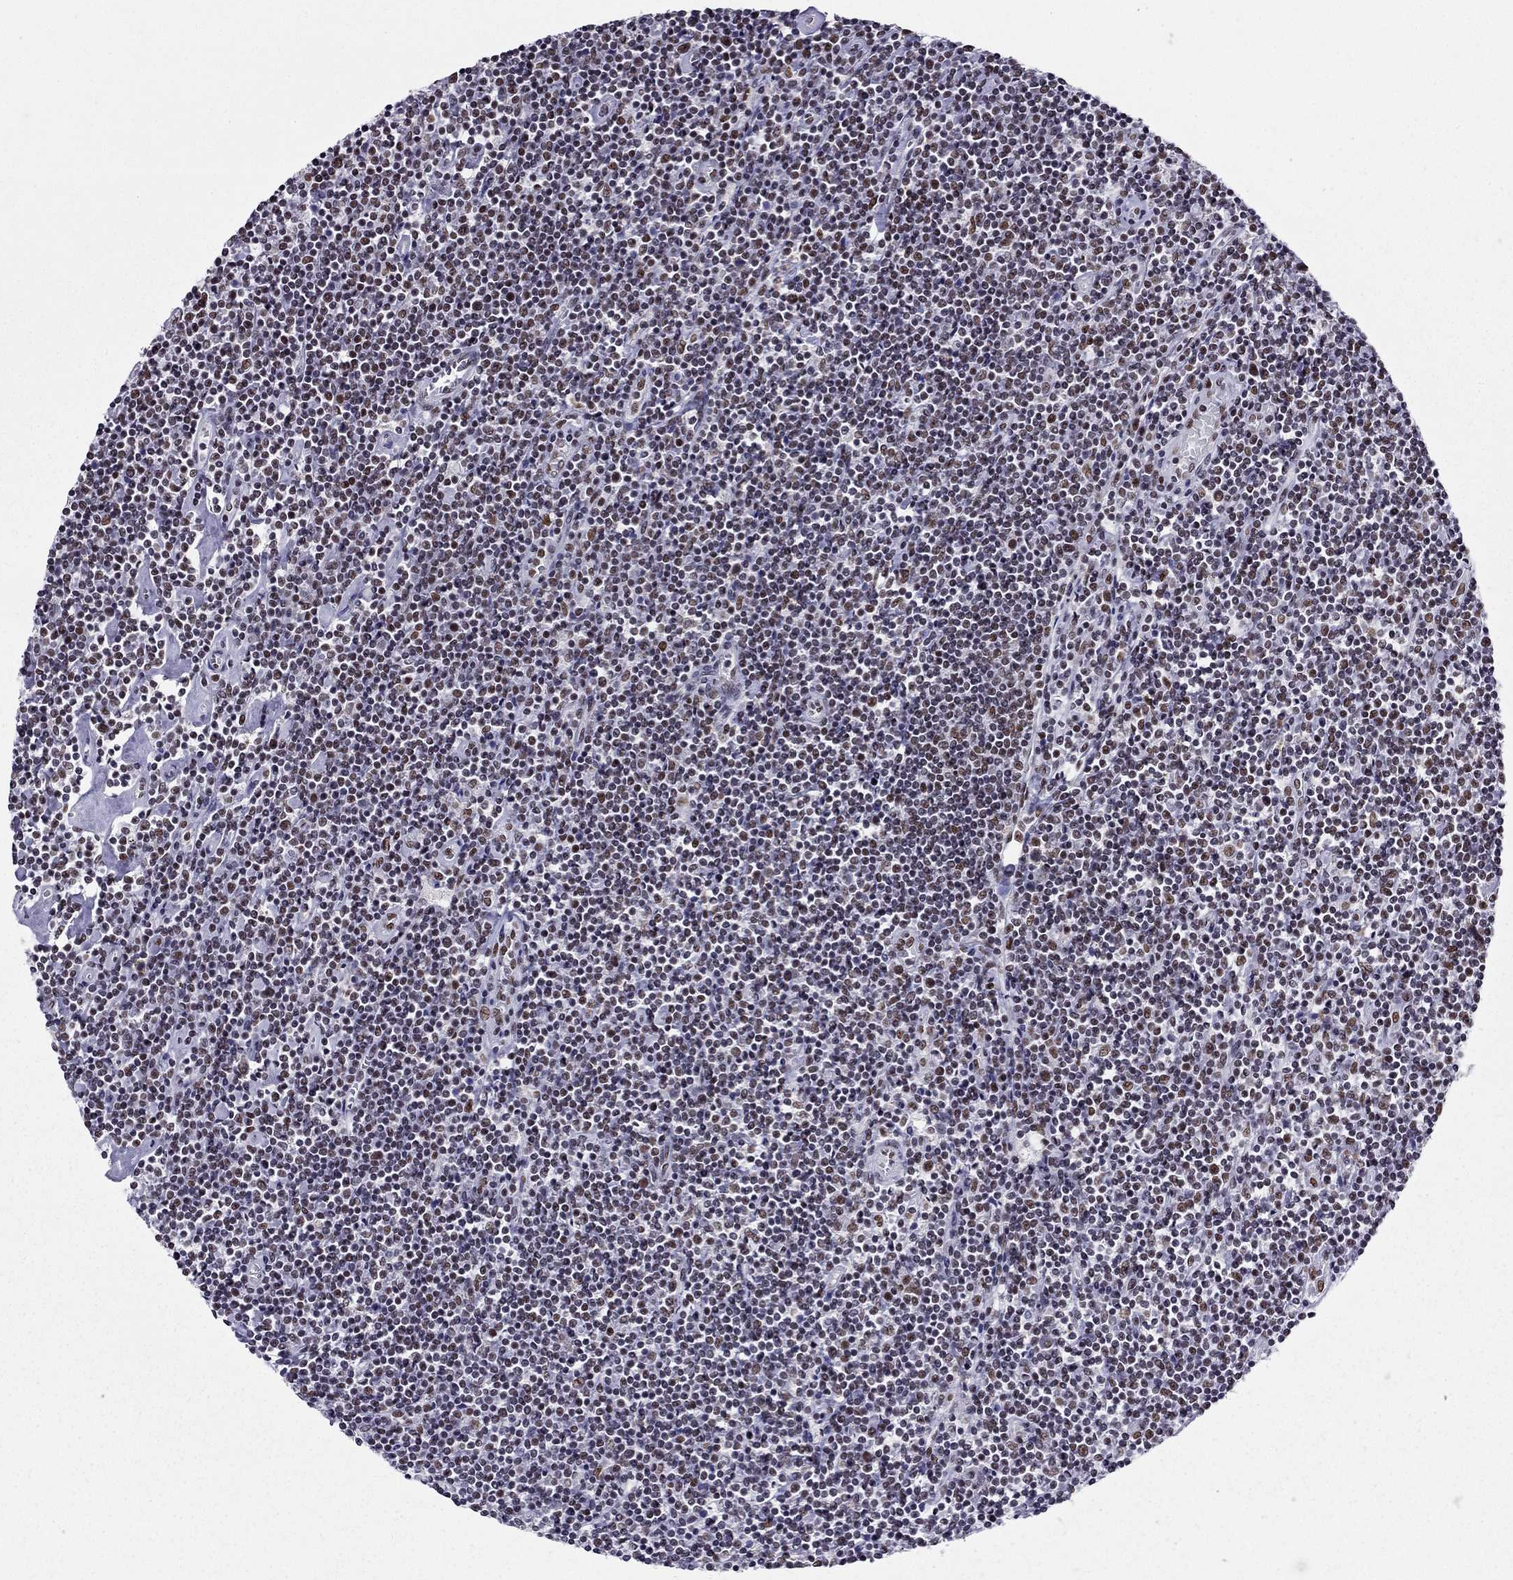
{"staining": {"intensity": "moderate", "quantity": ">75%", "location": "nuclear"}, "tissue": "lymphoma", "cell_type": "Tumor cells", "image_type": "cancer", "snomed": [{"axis": "morphology", "description": "Hodgkin's disease, NOS"}, {"axis": "topography", "description": "Lymph node"}], "caption": "DAB immunohistochemical staining of lymphoma exhibits moderate nuclear protein expression in approximately >75% of tumor cells.", "gene": "ZNF420", "patient": {"sex": "male", "age": 40}}